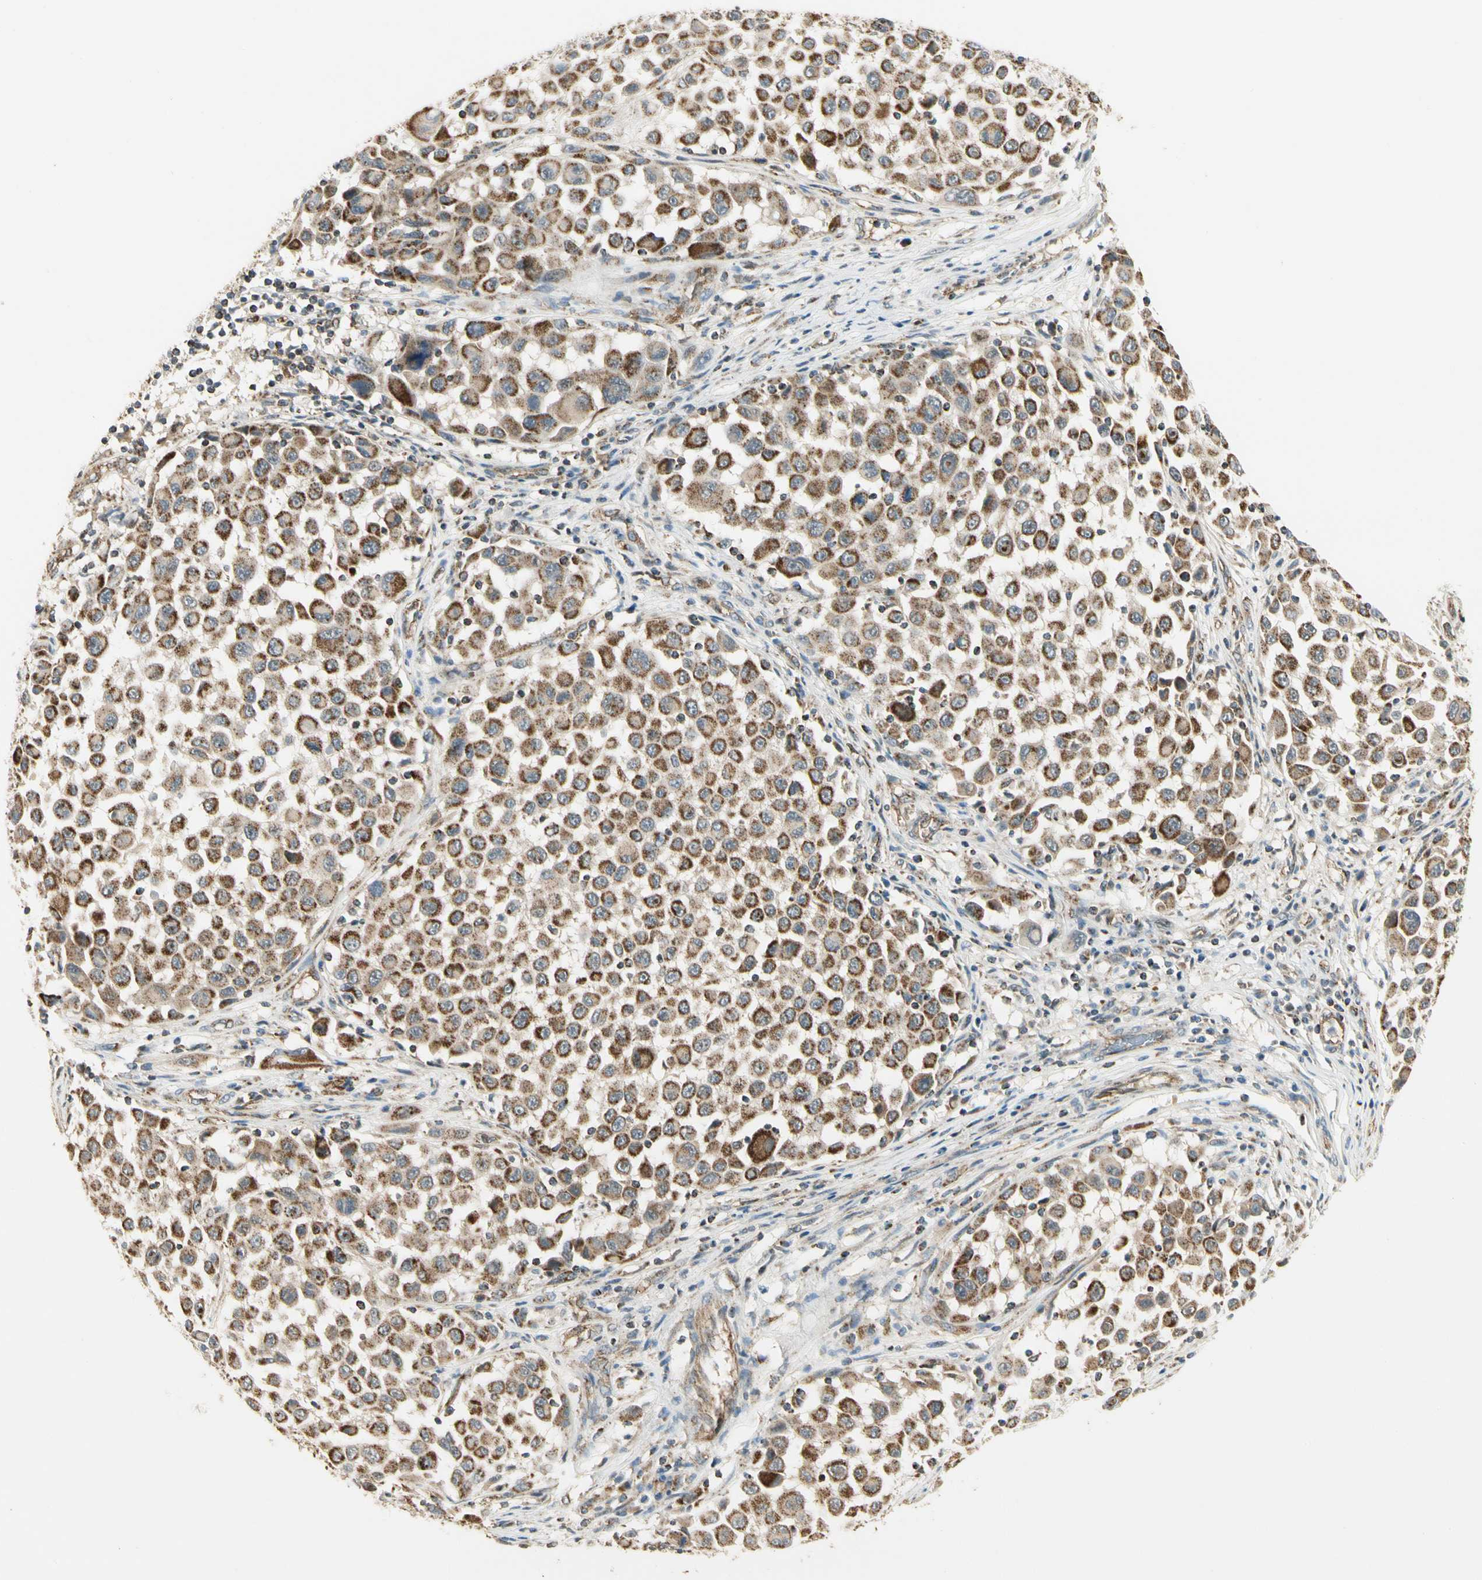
{"staining": {"intensity": "strong", "quantity": ">75%", "location": "cytoplasmic/membranous"}, "tissue": "melanoma", "cell_type": "Tumor cells", "image_type": "cancer", "snomed": [{"axis": "morphology", "description": "Malignant melanoma, Metastatic site"}, {"axis": "topography", "description": "Lymph node"}], "caption": "This micrograph demonstrates immunohistochemistry (IHC) staining of human melanoma, with high strong cytoplasmic/membranous positivity in about >75% of tumor cells.", "gene": "EPHB3", "patient": {"sex": "male", "age": 61}}